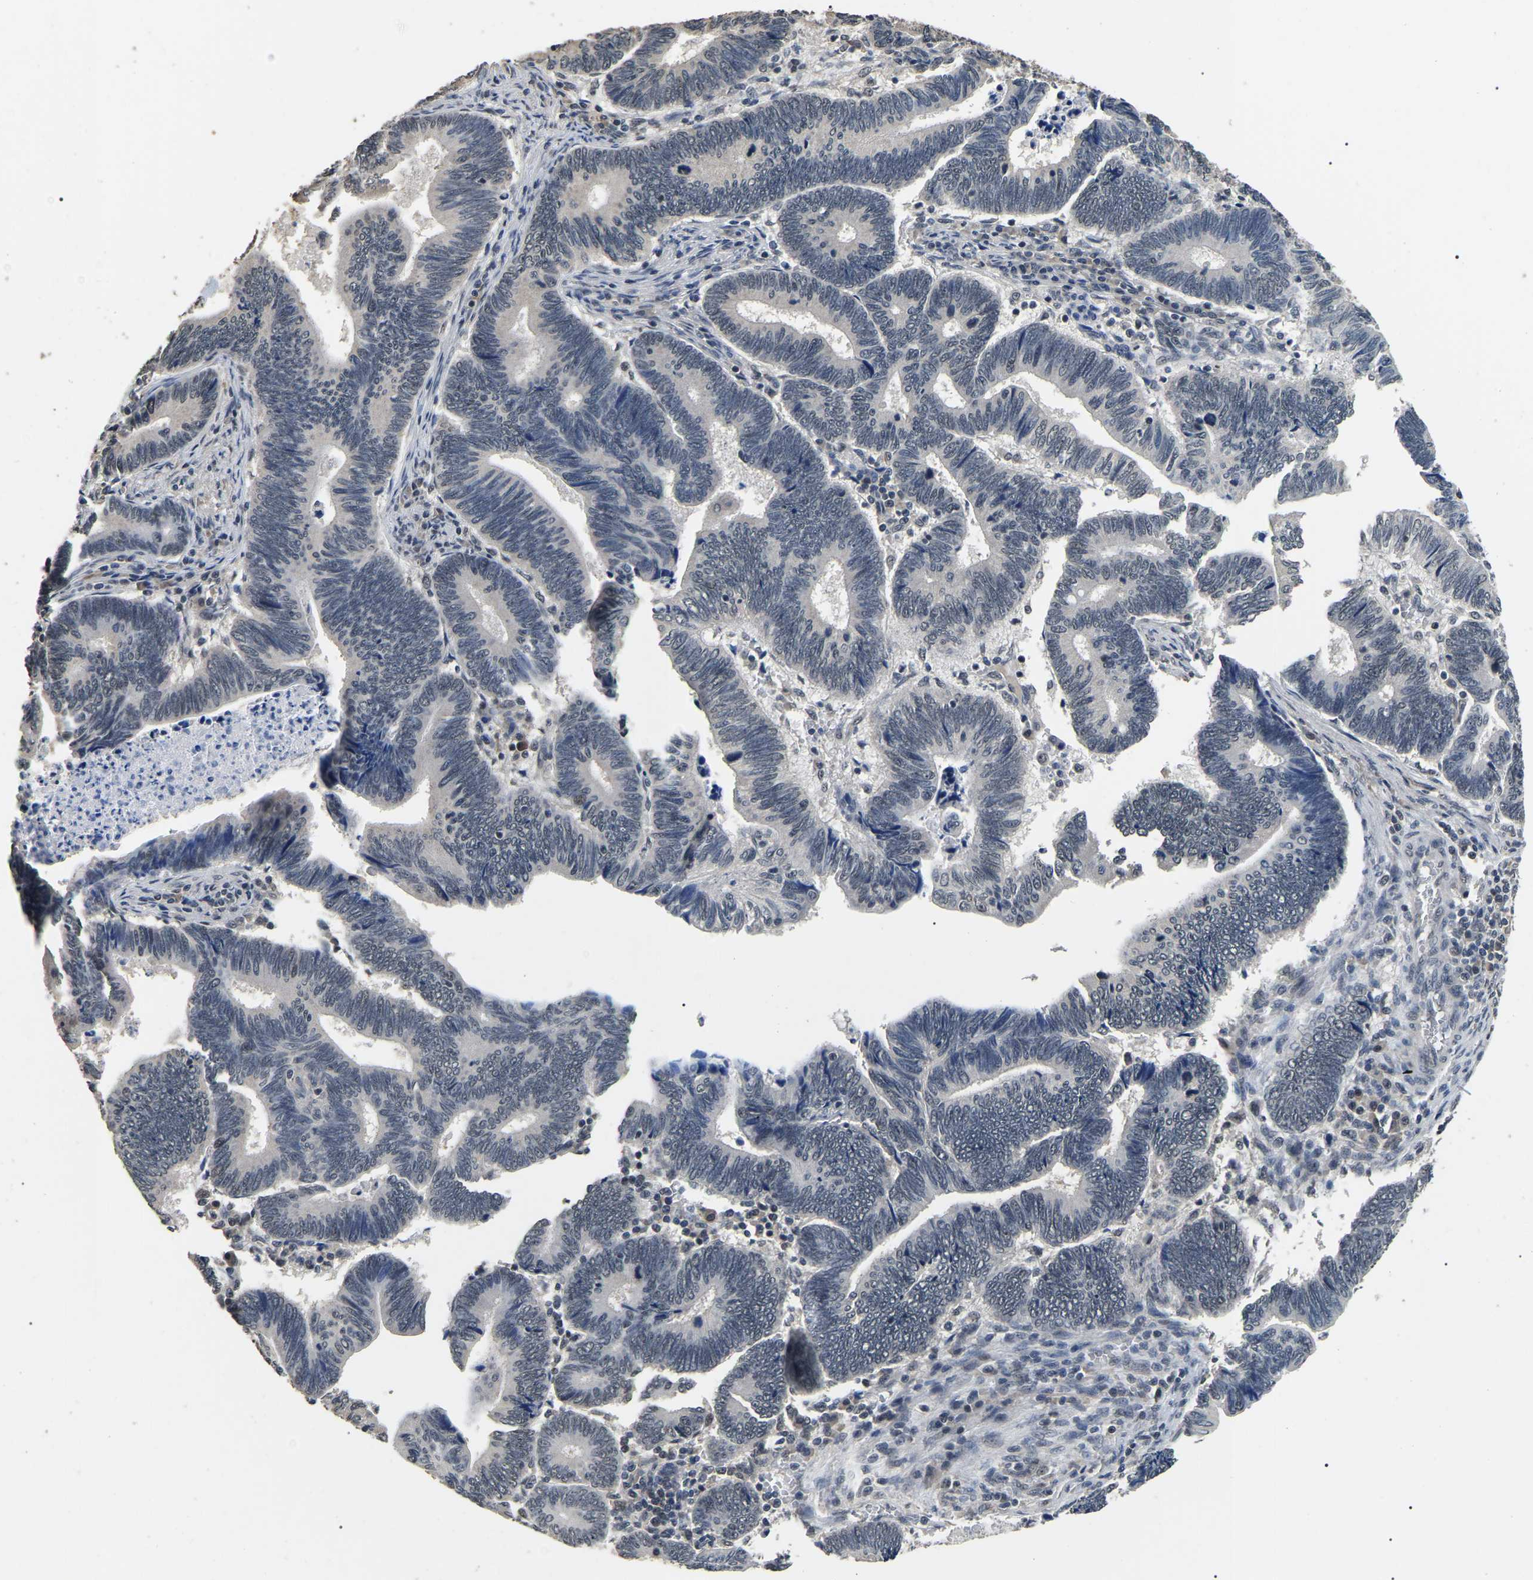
{"staining": {"intensity": "negative", "quantity": "none", "location": "none"}, "tissue": "pancreatic cancer", "cell_type": "Tumor cells", "image_type": "cancer", "snomed": [{"axis": "morphology", "description": "Adenocarcinoma, NOS"}, {"axis": "topography", "description": "Pancreas"}], "caption": "DAB immunohistochemical staining of adenocarcinoma (pancreatic) reveals no significant expression in tumor cells.", "gene": "PPM1E", "patient": {"sex": "female", "age": 70}}